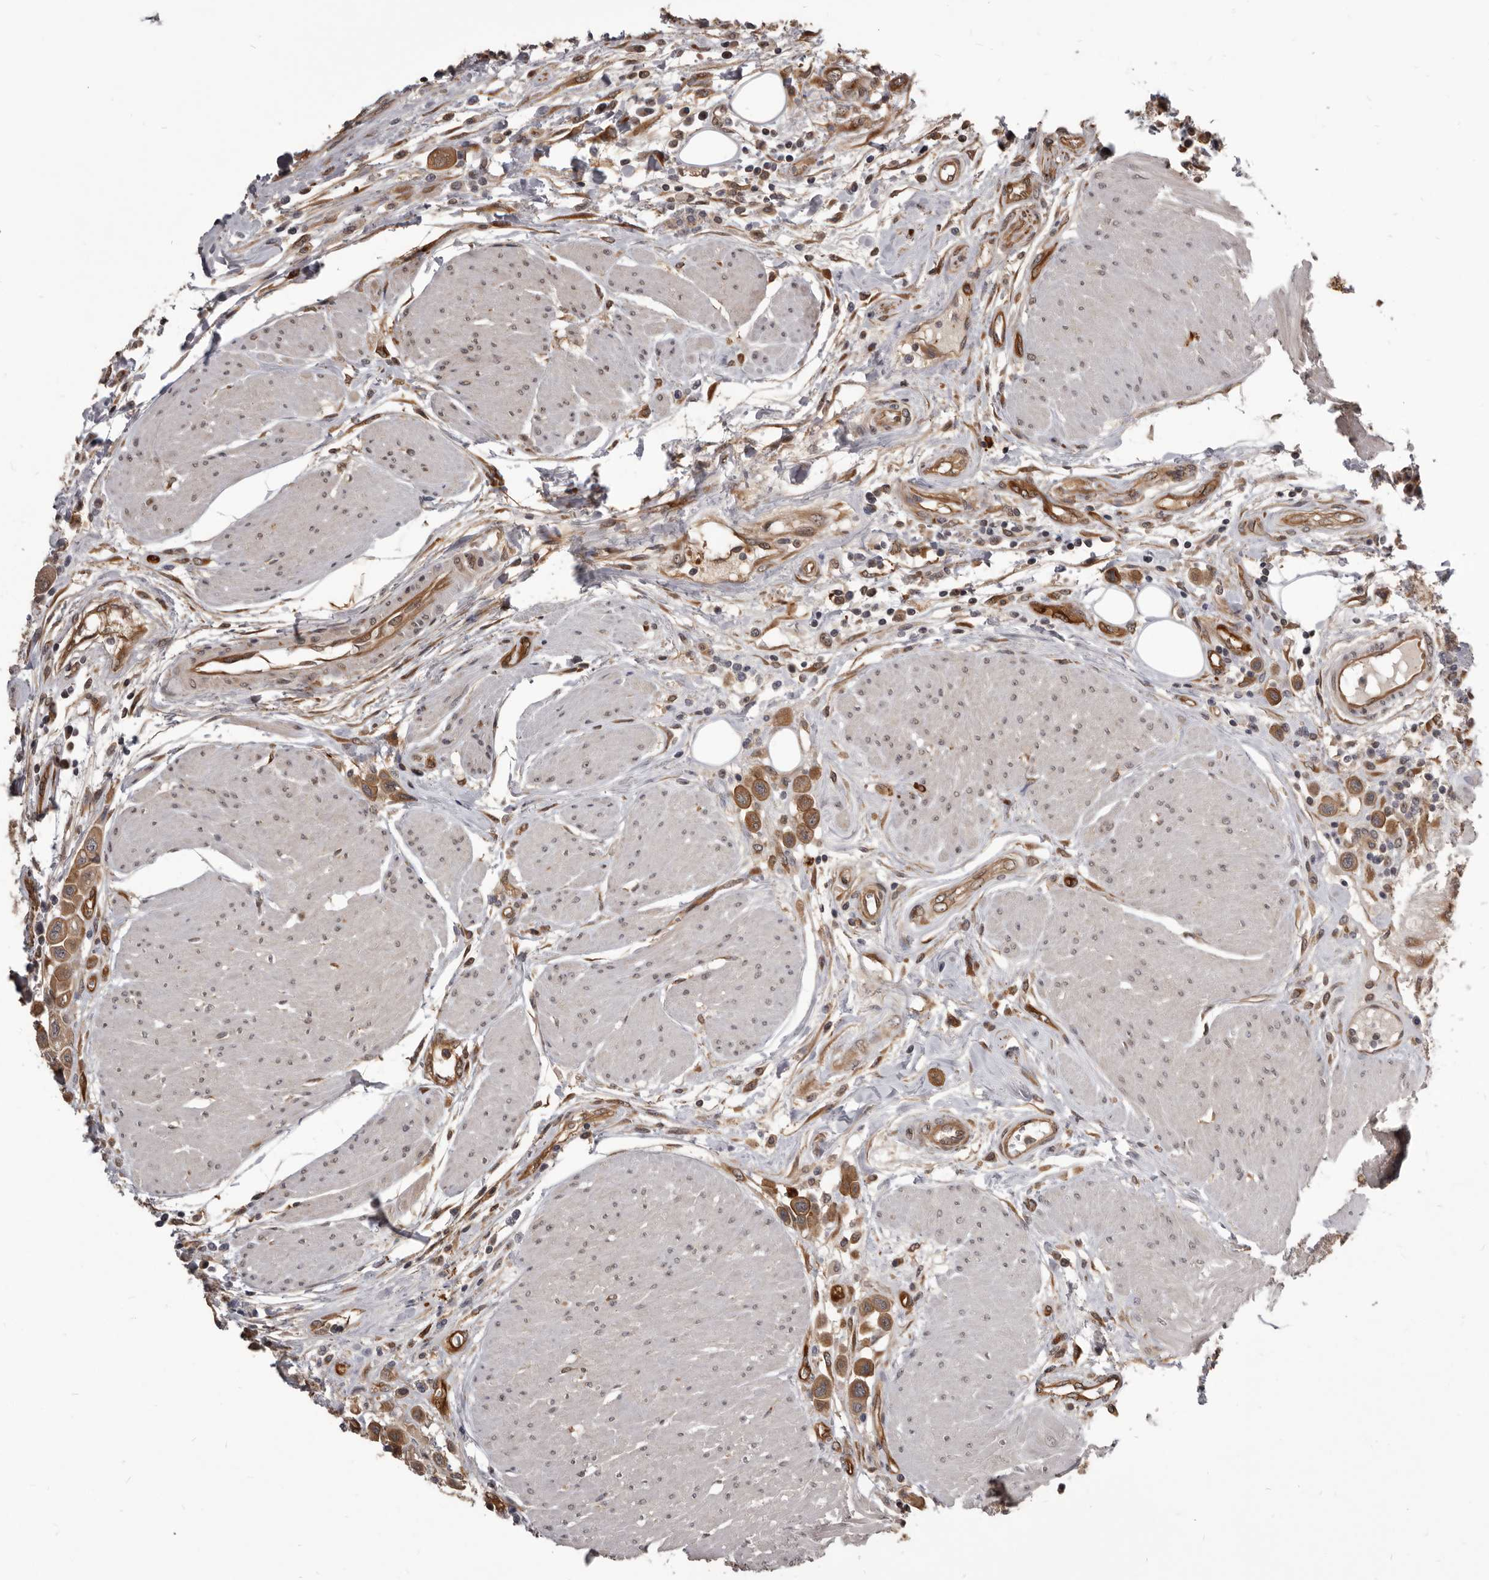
{"staining": {"intensity": "moderate", "quantity": ">75%", "location": "cytoplasmic/membranous"}, "tissue": "urothelial cancer", "cell_type": "Tumor cells", "image_type": "cancer", "snomed": [{"axis": "morphology", "description": "Urothelial carcinoma, High grade"}, {"axis": "topography", "description": "Urinary bladder"}], "caption": "Protein staining of urothelial carcinoma (high-grade) tissue demonstrates moderate cytoplasmic/membranous positivity in approximately >75% of tumor cells.", "gene": "ADAMTS20", "patient": {"sex": "male", "age": 50}}